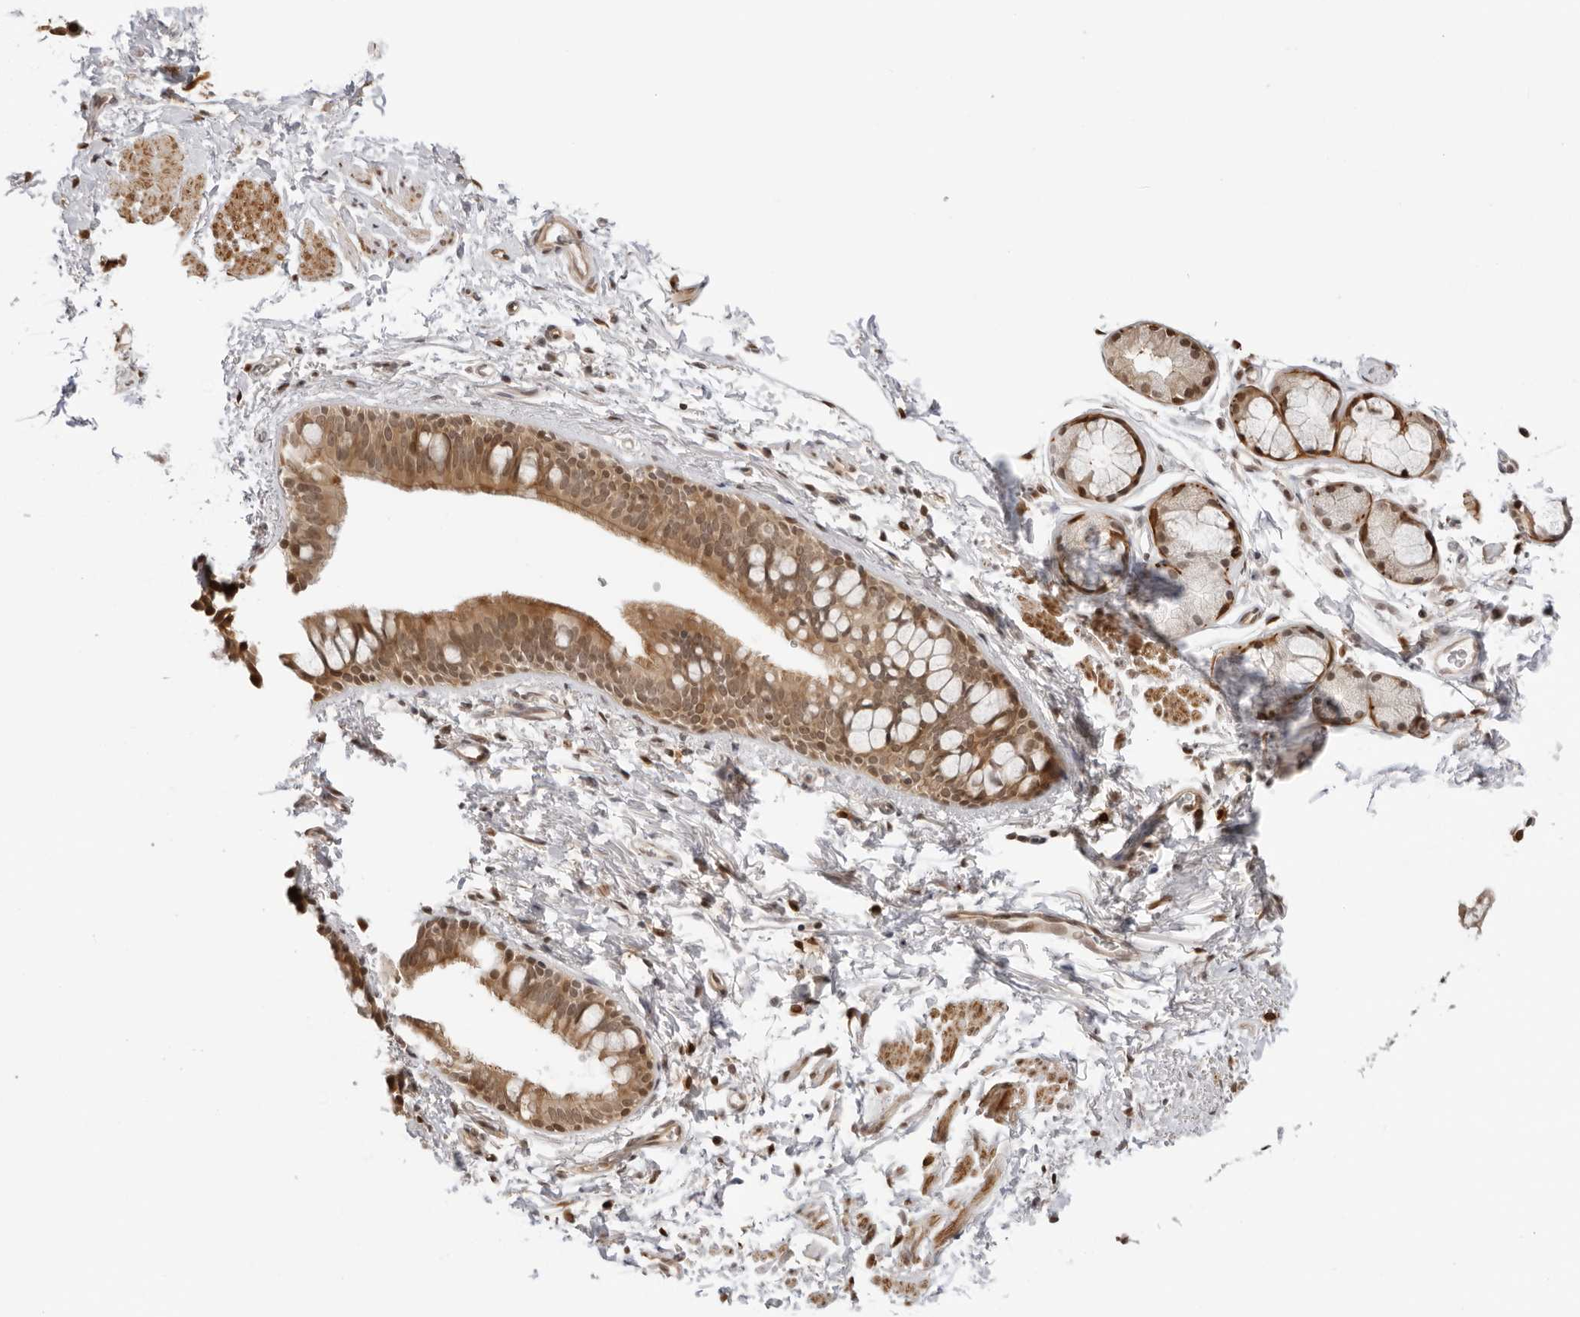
{"staining": {"intensity": "moderate", "quantity": ">75%", "location": "cytoplasmic/membranous,nuclear"}, "tissue": "bronchus", "cell_type": "Respiratory epithelial cells", "image_type": "normal", "snomed": [{"axis": "morphology", "description": "Normal tissue, NOS"}, {"axis": "topography", "description": "Cartilage tissue"}, {"axis": "topography", "description": "Bronchus"}, {"axis": "topography", "description": "Lung"}], "caption": "Human bronchus stained with a brown dye demonstrates moderate cytoplasmic/membranous,nuclear positive staining in approximately >75% of respiratory epithelial cells.", "gene": "RNF146", "patient": {"sex": "male", "age": 64}}